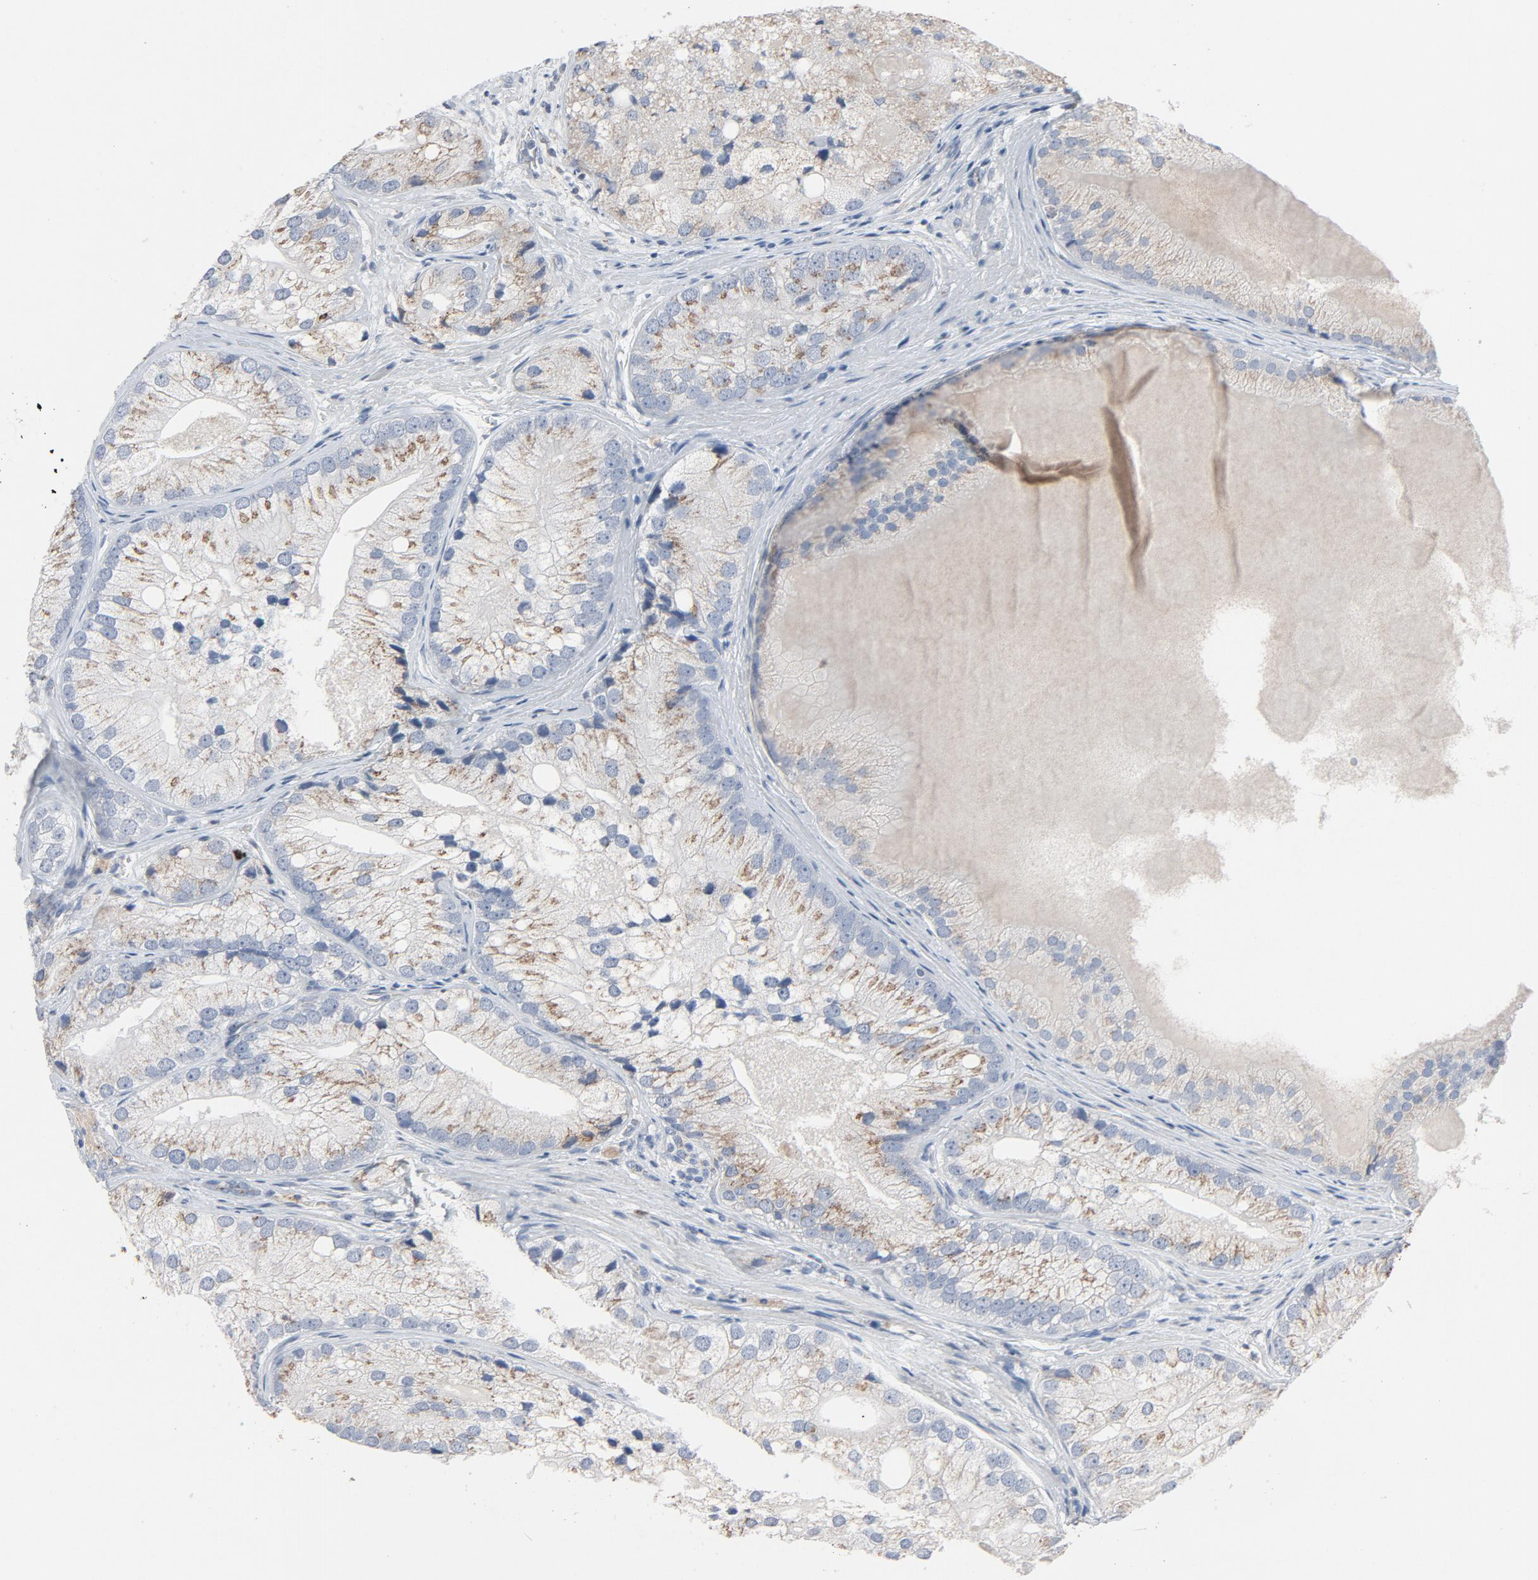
{"staining": {"intensity": "negative", "quantity": "none", "location": "none"}, "tissue": "prostate cancer", "cell_type": "Tumor cells", "image_type": "cancer", "snomed": [{"axis": "morphology", "description": "Adenocarcinoma, Low grade"}, {"axis": "topography", "description": "Prostate"}], "caption": "Immunohistochemistry photomicrograph of neoplastic tissue: human prostate low-grade adenocarcinoma stained with DAB (3,3'-diaminobenzidine) reveals no significant protein expression in tumor cells.", "gene": "LMAN2", "patient": {"sex": "male", "age": 69}}